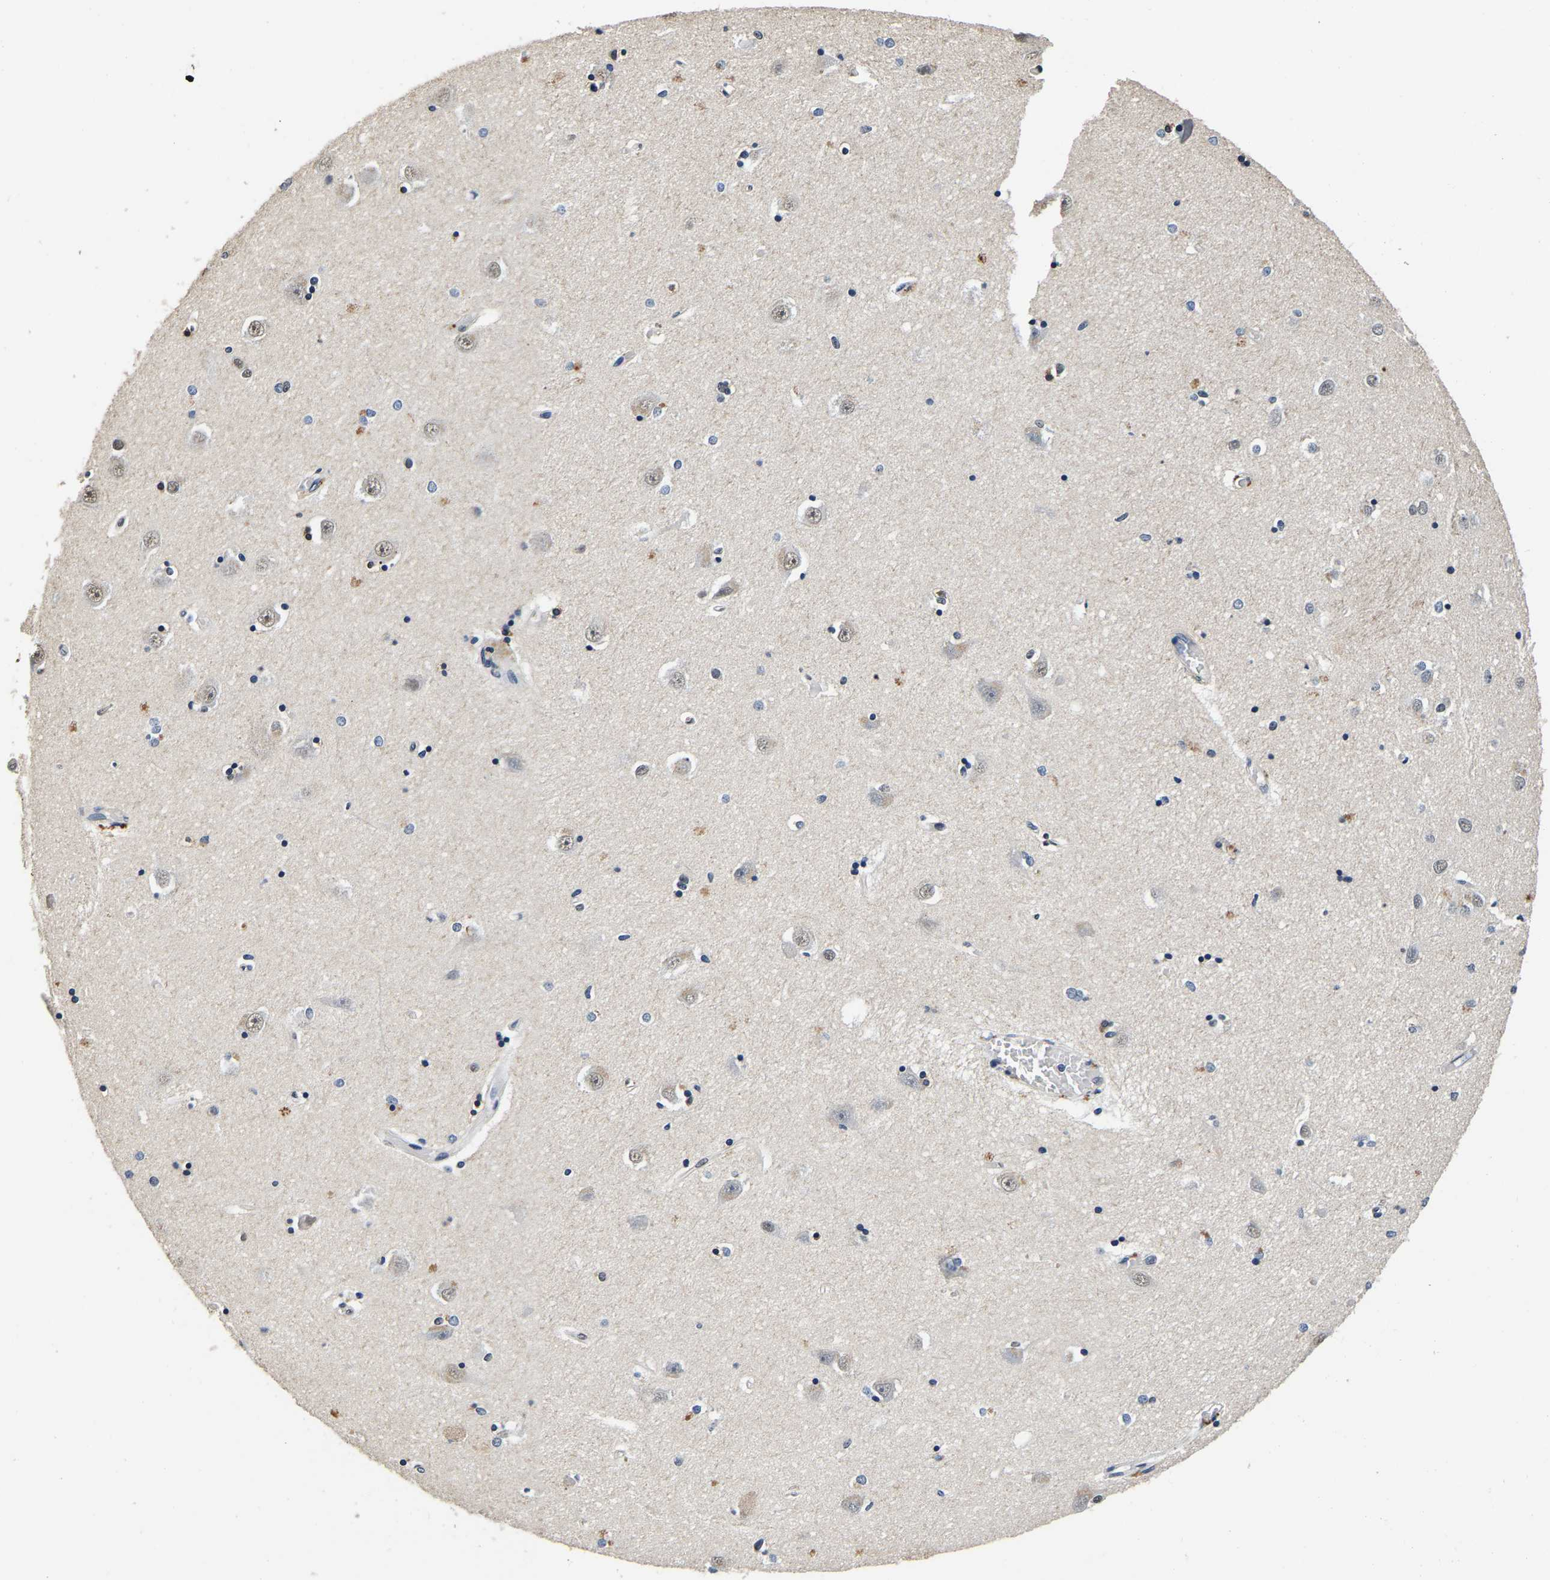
{"staining": {"intensity": "negative", "quantity": "none", "location": "none"}, "tissue": "hippocampus", "cell_type": "Glial cells", "image_type": "normal", "snomed": [{"axis": "morphology", "description": "Normal tissue, NOS"}, {"axis": "topography", "description": "Hippocampus"}], "caption": "Benign hippocampus was stained to show a protein in brown. There is no significant expression in glial cells. The staining was performed using DAB (3,3'-diaminobenzidine) to visualize the protein expression in brown, while the nuclei were stained in blue with hematoxylin (Magnification: 20x).", "gene": "RUVBL1", "patient": {"sex": "male", "age": 45}}